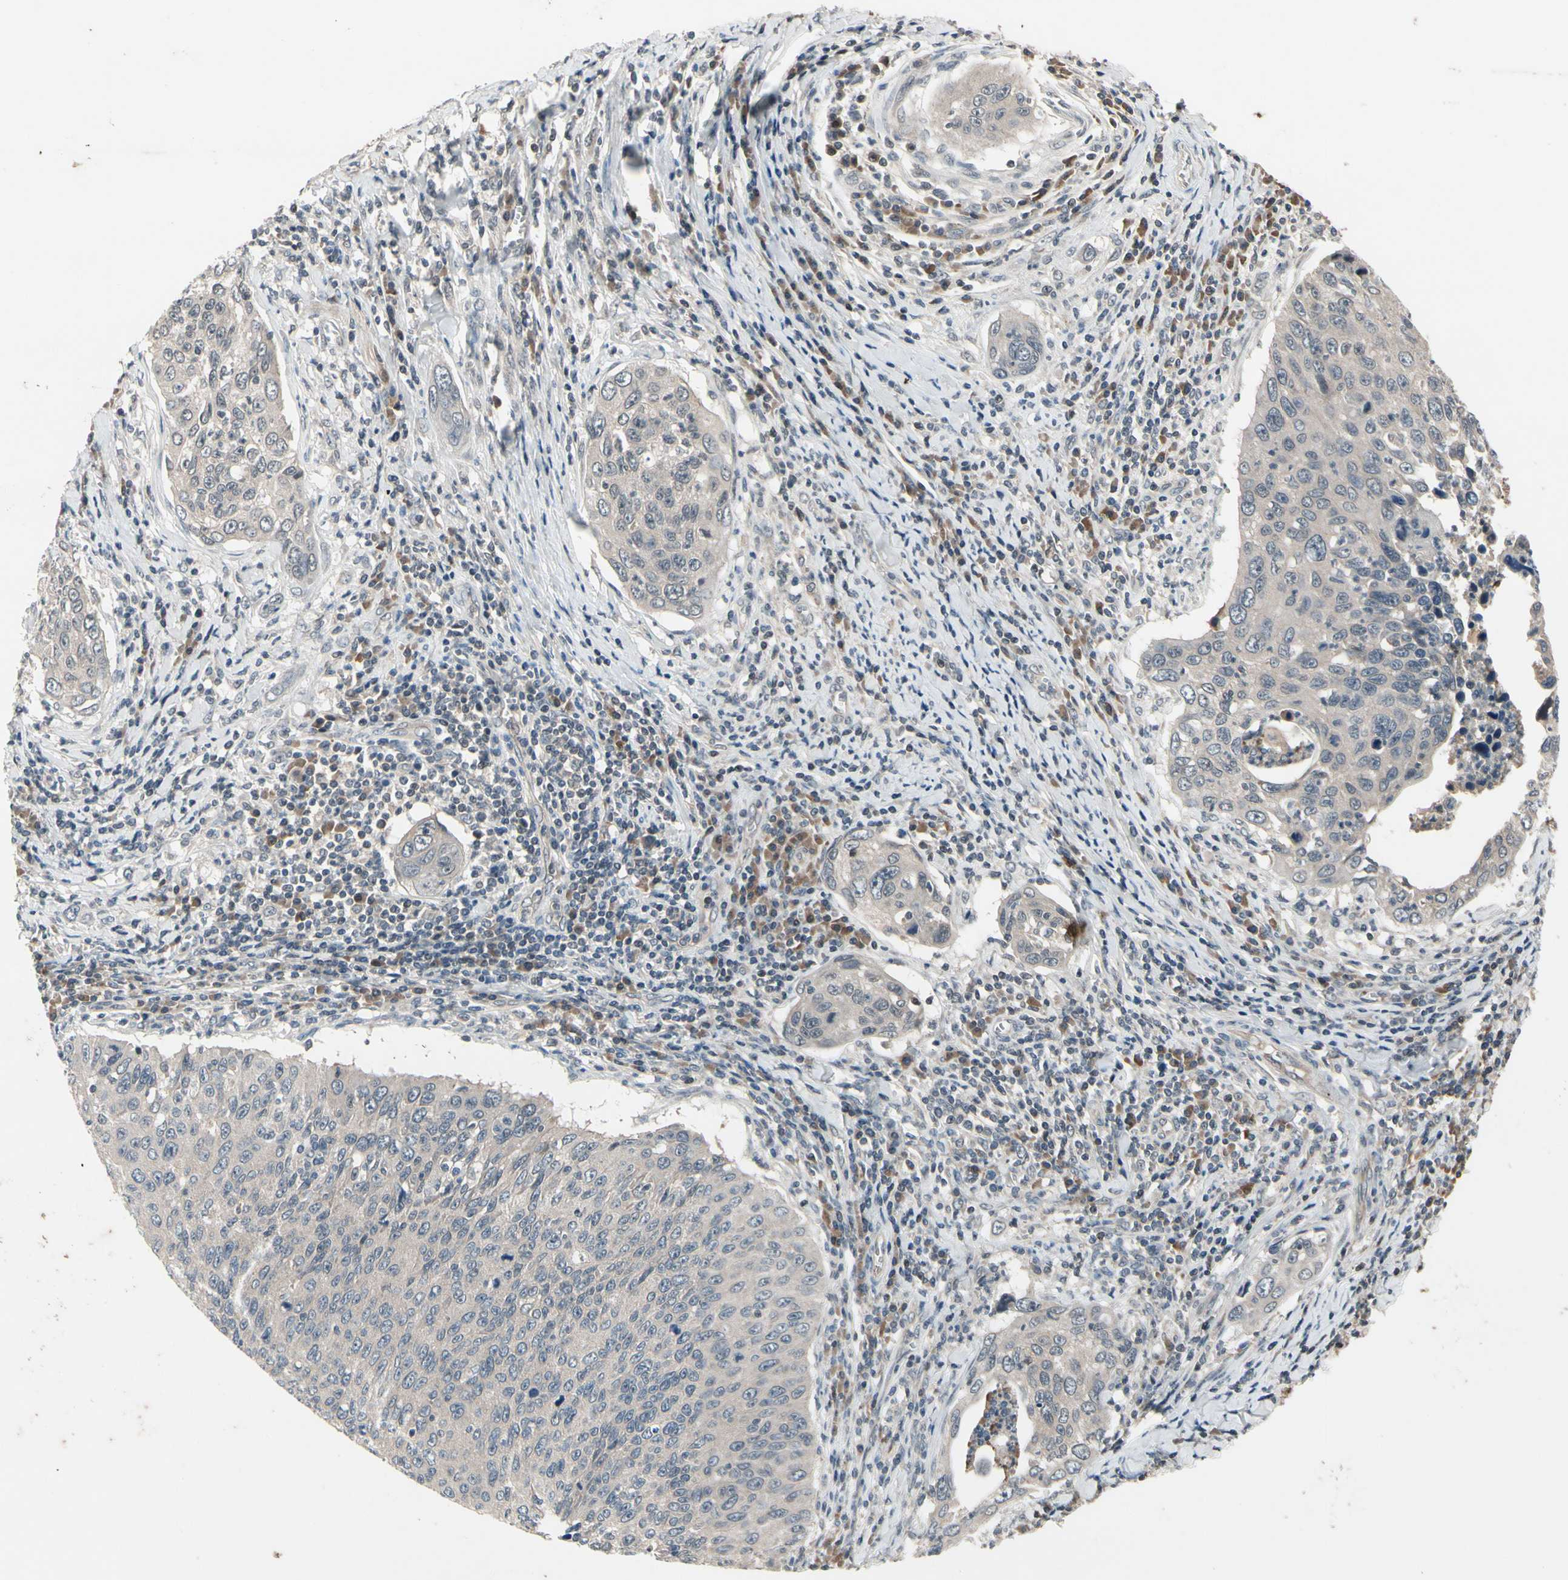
{"staining": {"intensity": "weak", "quantity": ">75%", "location": "cytoplasmic/membranous"}, "tissue": "cervical cancer", "cell_type": "Tumor cells", "image_type": "cancer", "snomed": [{"axis": "morphology", "description": "Squamous cell carcinoma, NOS"}, {"axis": "topography", "description": "Cervix"}], "caption": "Approximately >75% of tumor cells in squamous cell carcinoma (cervical) reveal weak cytoplasmic/membranous protein expression as visualized by brown immunohistochemical staining.", "gene": "NSF", "patient": {"sex": "female", "age": 53}}